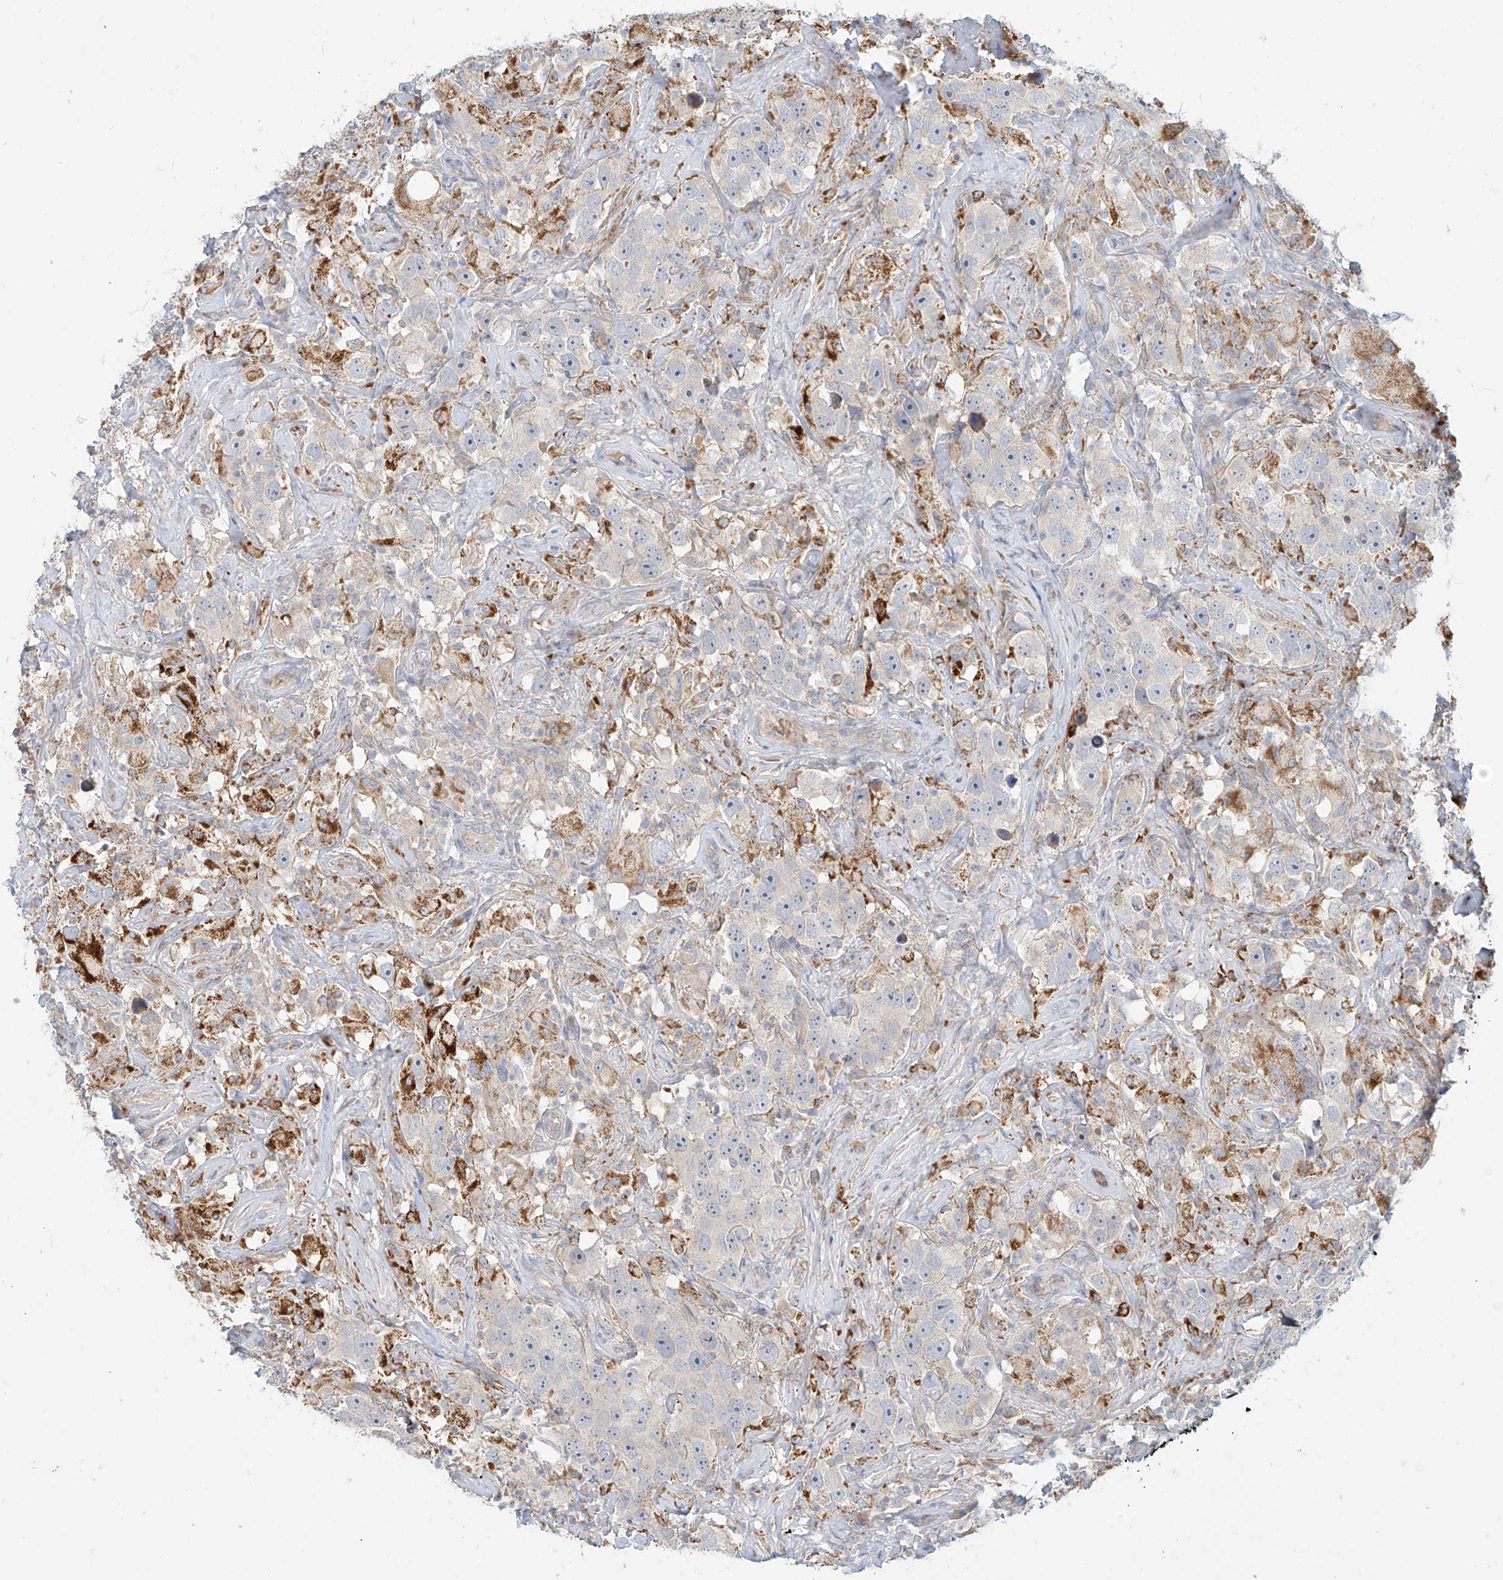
{"staining": {"intensity": "moderate", "quantity": "<25%", "location": "cytoplasmic/membranous"}, "tissue": "testis cancer", "cell_type": "Tumor cells", "image_type": "cancer", "snomed": [{"axis": "morphology", "description": "Seminoma, NOS"}, {"axis": "topography", "description": "Testis"}], "caption": "Seminoma (testis) stained with a protein marker demonstrates moderate staining in tumor cells.", "gene": "SYTL3", "patient": {"sex": "male", "age": 49}}